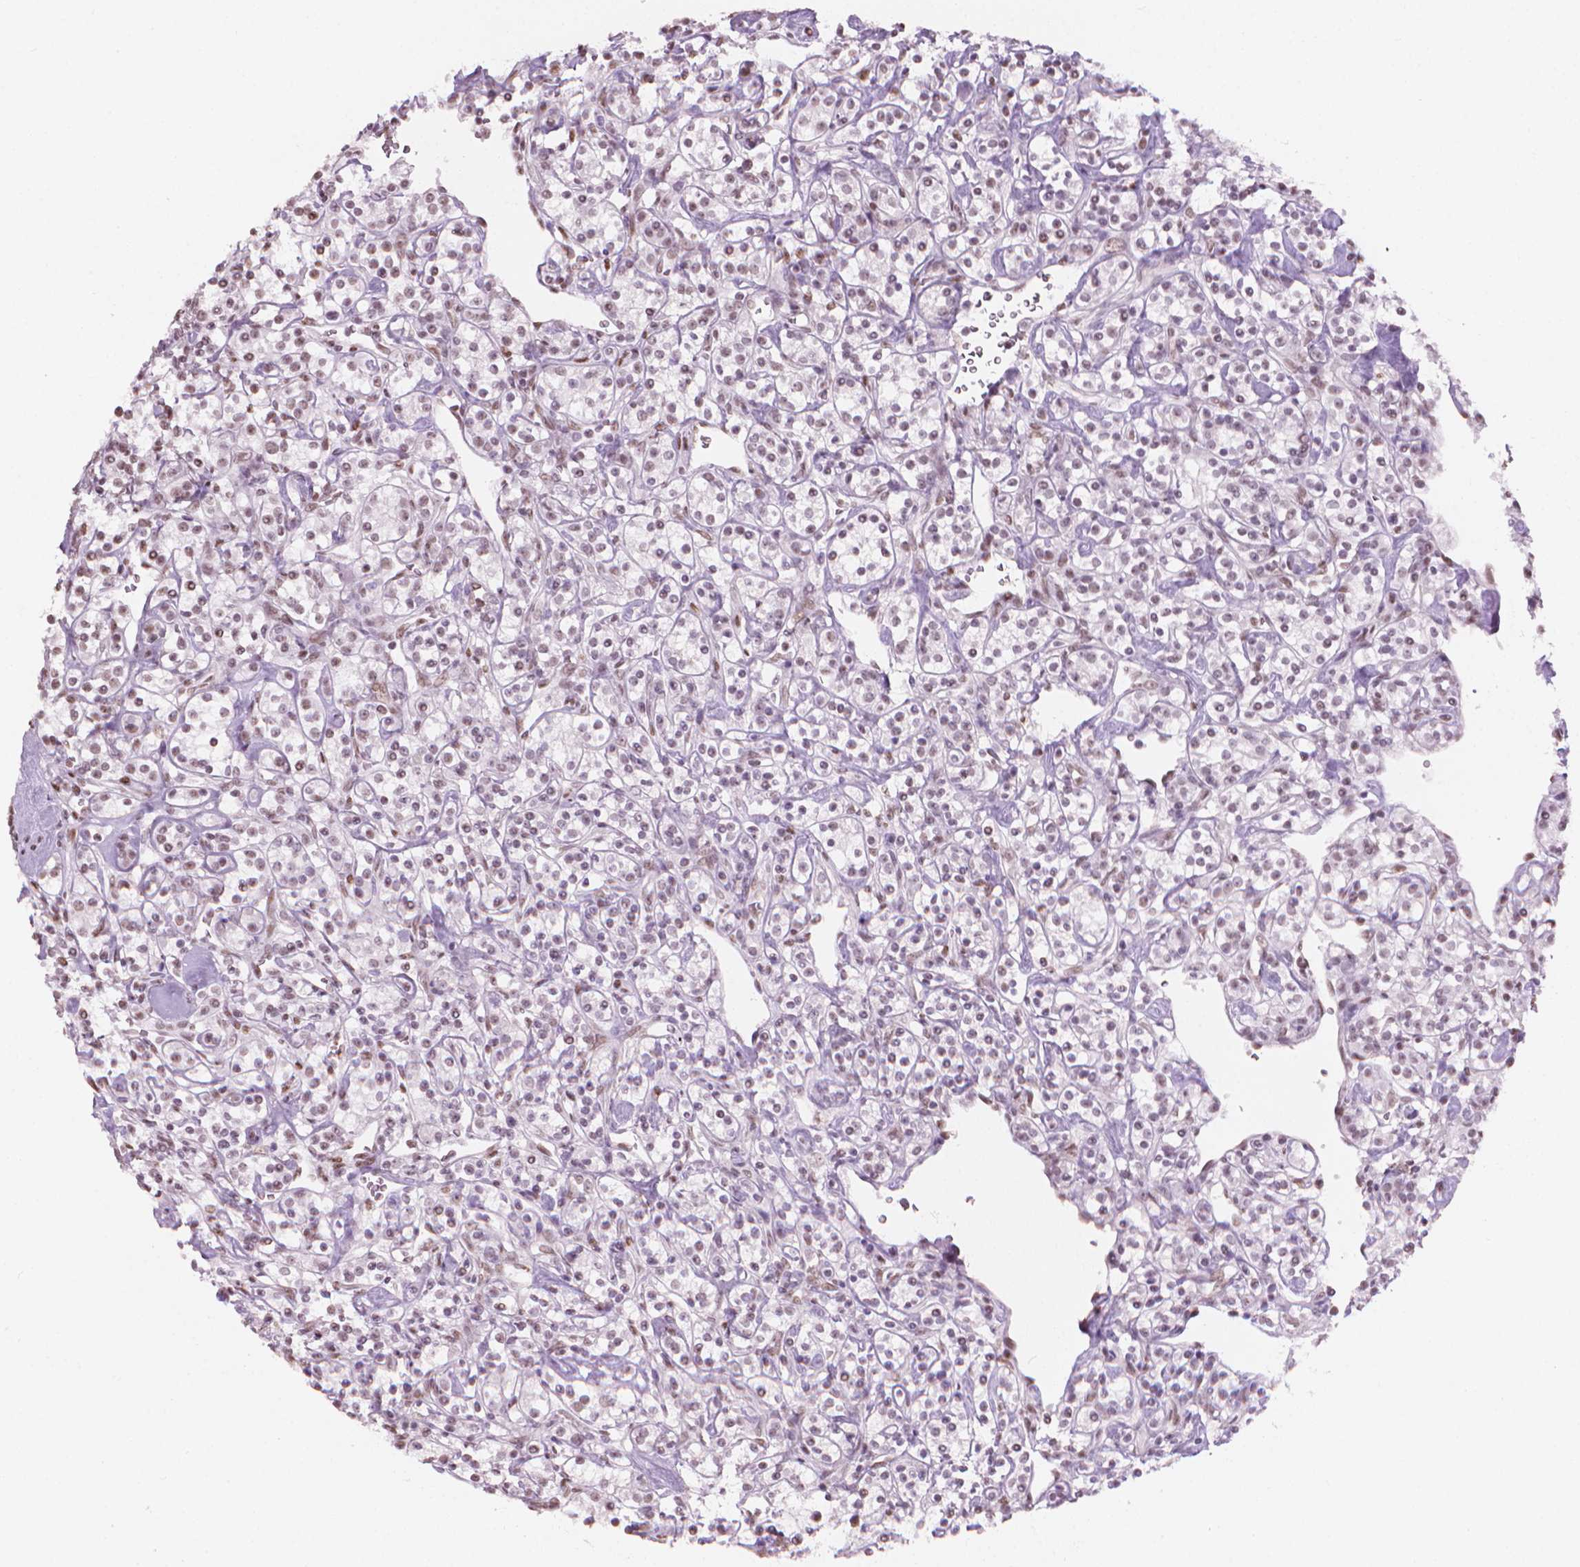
{"staining": {"intensity": "weak", "quantity": "<25%", "location": "nuclear"}, "tissue": "renal cancer", "cell_type": "Tumor cells", "image_type": "cancer", "snomed": [{"axis": "morphology", "description": "Adenocarcinoma, NOS"}, {"axis": "topography", "description": "Kidney"}], "caption": "This is a histopathology image of immunohistochemistry (IHC) staining of renal cancer, which shows no staining in tumor cells.", "gene": "PIAS2", "patient": {"sex": "male", "age": 77}}